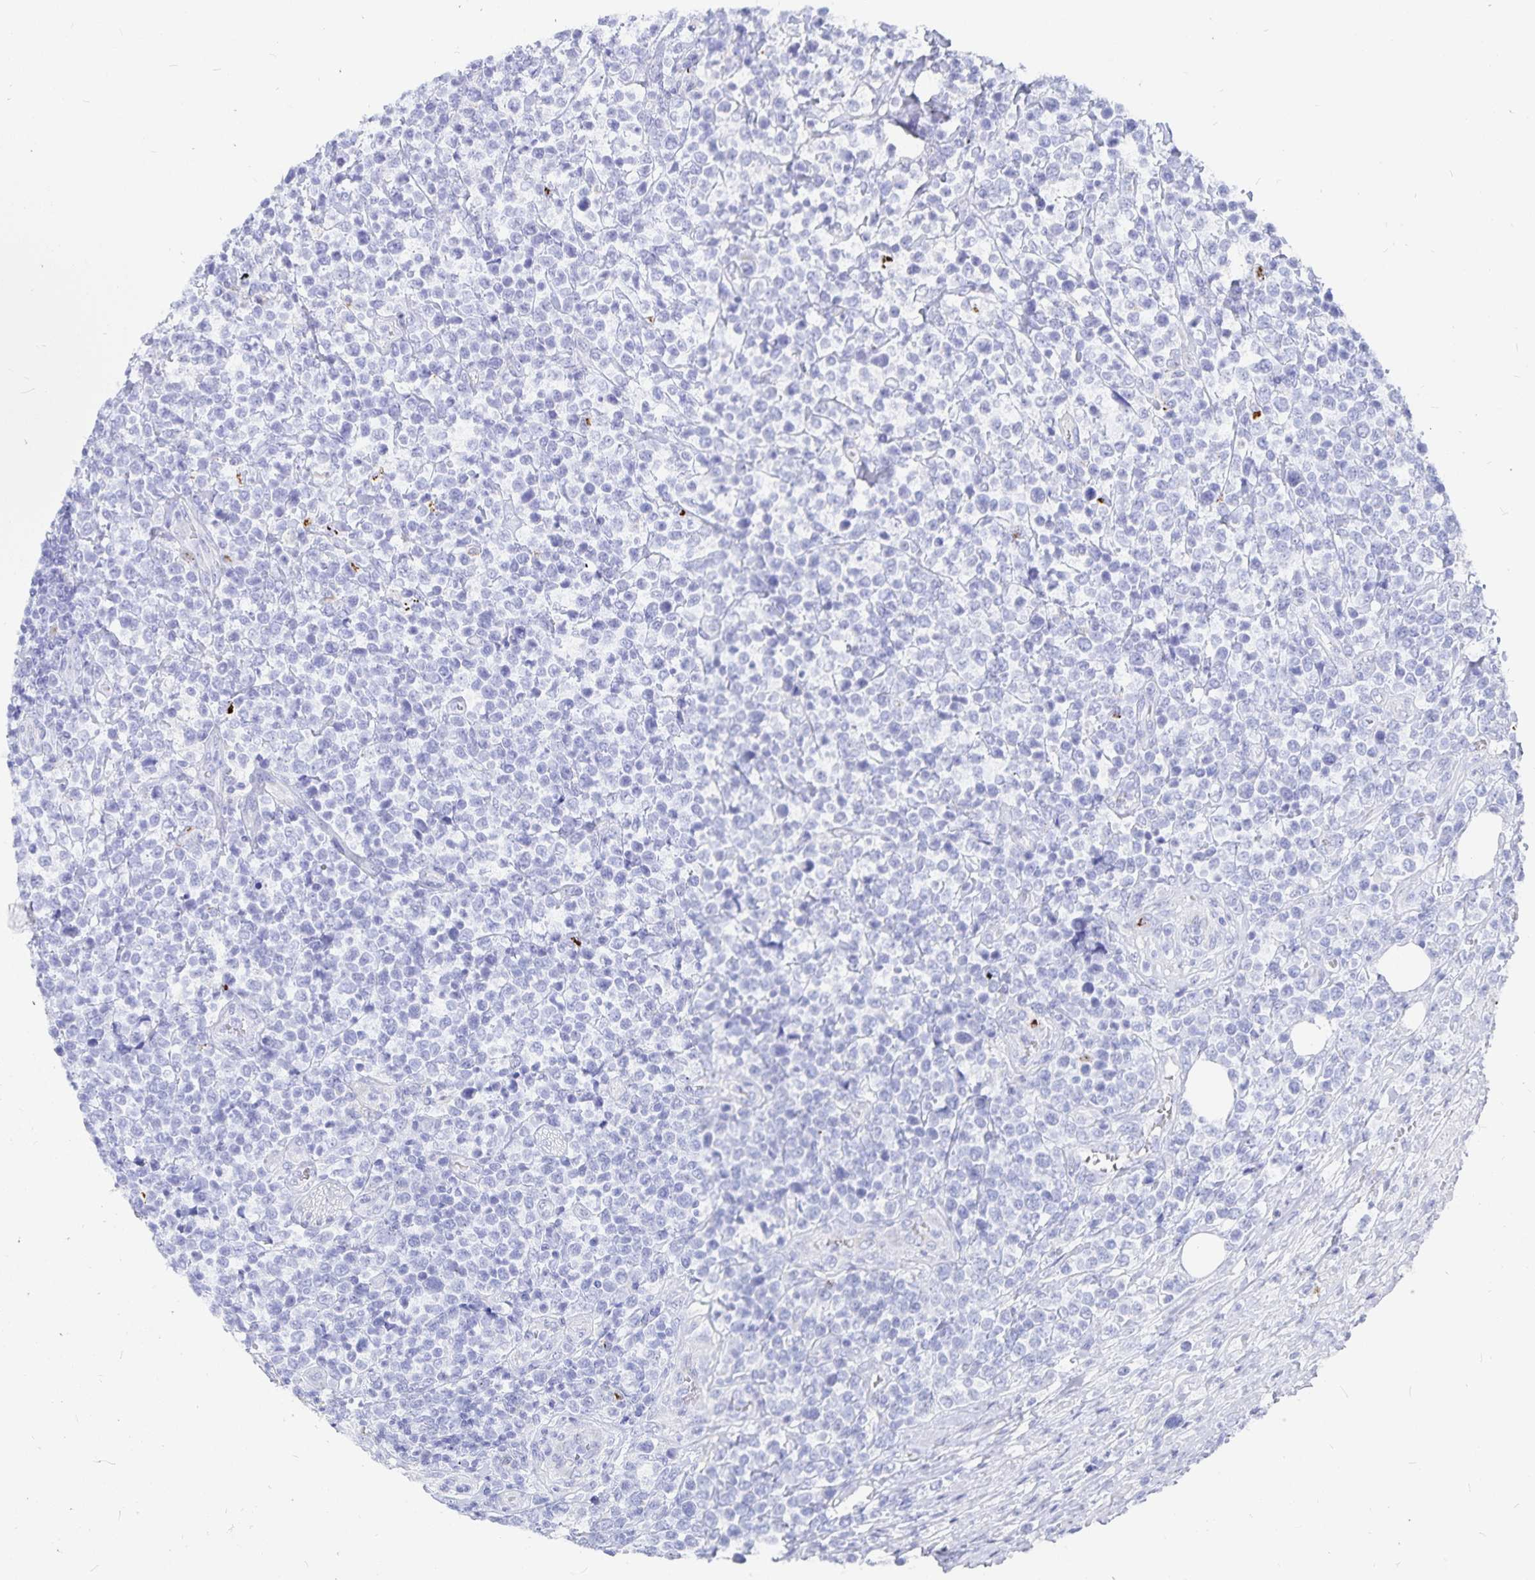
{"staining": {"intensity": "negative", "quantity": "none", "location": "none"}, "tissue": "lymphoma", "cell_type": "Tumor cells", "image_type": "cancer", "snomed": [{"axis": "morphology", "description": "Malignant lymphoma, non-Hodgkin's type, High grade"}, {"axis": "topography", "description": "Soft tissue"}], "caption": "There is no significant staining in tumor cells of lymphoma.", "gene": "INSL5", "patient": {"sex": "female", "age": 56}}